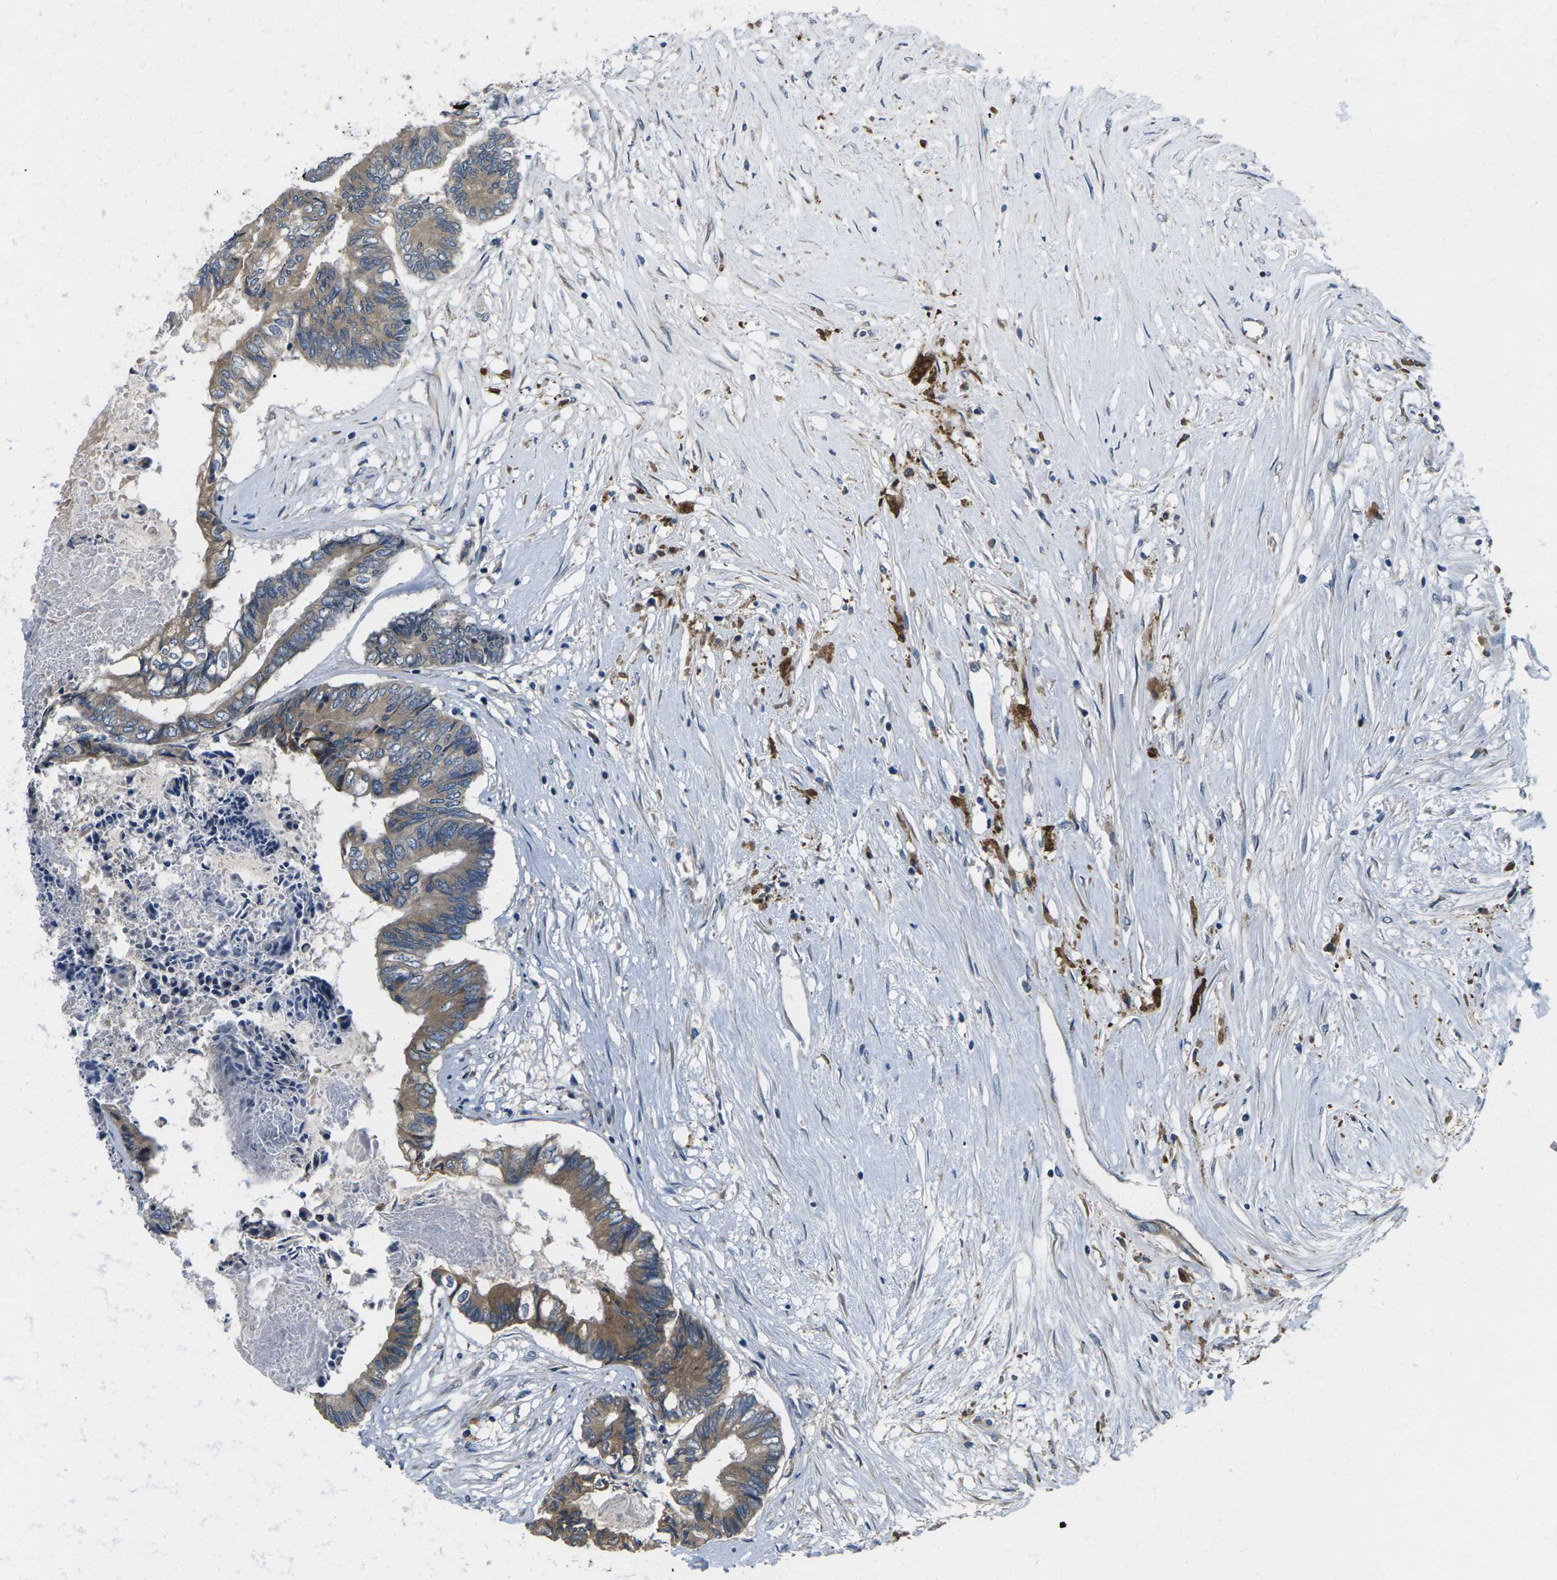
{"staining": {"intensity": "moderate", "quantity": ">75%", "location": "cytoplasmic/membranous"}, "tissue": "colorectal cancer", "cell_type": "Tumor cells", "image_type": "cancer", "snomed": [{"axis": "morphology", "description": "Adenocarcinoma, NOS"}, {"axis": "topography", "description": "Rectum"}], "caption": "Immunohistochemistry (DAB (3,3'-diaminobenzidine)) staining of human colorectal adenocarcinoma shows moderate cytoplasmic/membranous protein expression in about >75% of tumor cells.", "gene": "ERGIC3", "patient": {"sex": "male", "age": 63}}